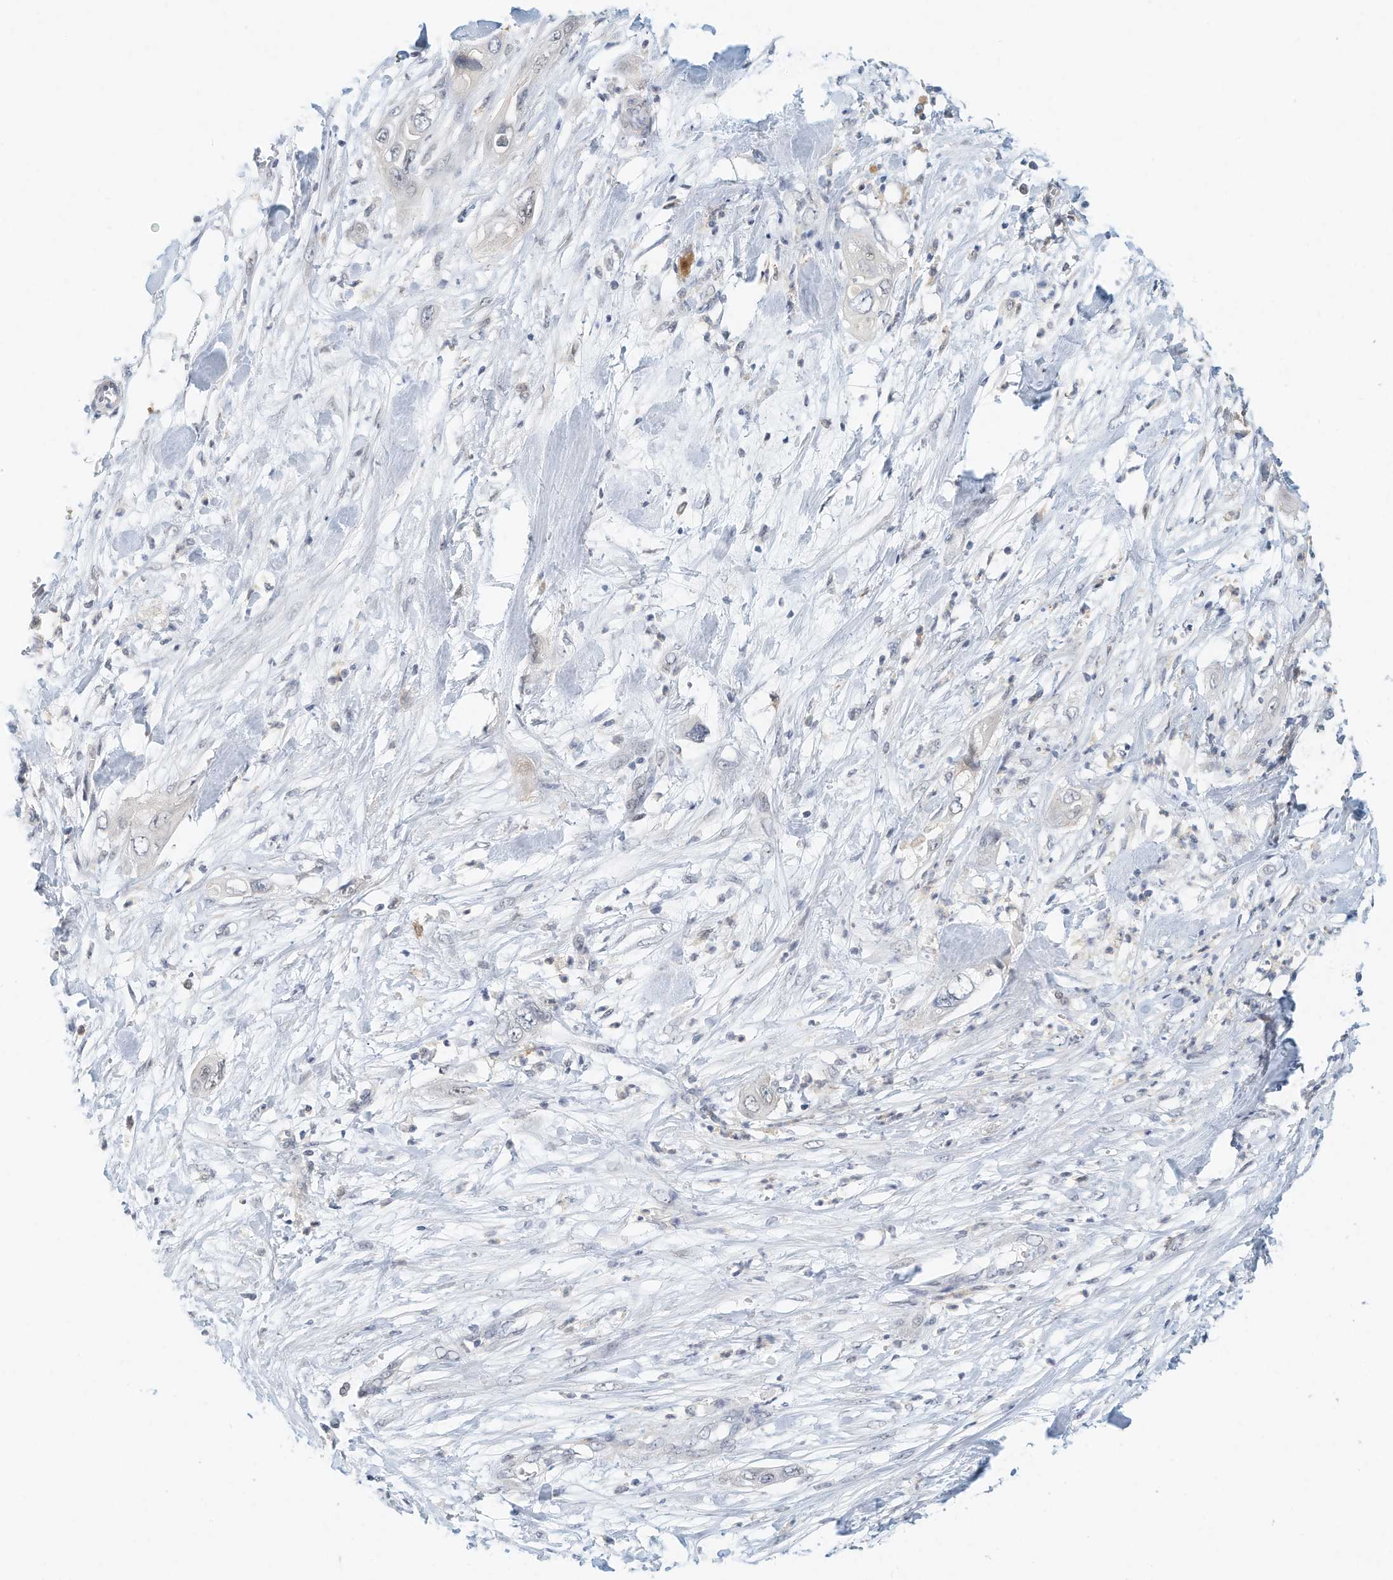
{"staining": {"intensity": "negative", "quantity": "none", "location": "none"}, "tissue": "pancreatic cancer", "cell_type": "Tumor cells", "image_type": "cancer", "snomed": [{"axis": "morphology", "description": "Adenocarcinoma, NOS"}, {"axis": "topography", "description": "Pancreas"}], "caption": "The immunohistochemistry (IHC) micrograph has no significant expression in tumor cells of pancreatic adenocarcinoma tissue. (Brightfield microscopy of DAB (3,3'-diaminobenzidine) immunohistochemistry (IHC) at high magnification).", "gene": "MICAL1", "patient": {"sex": "female", "age": 78}}